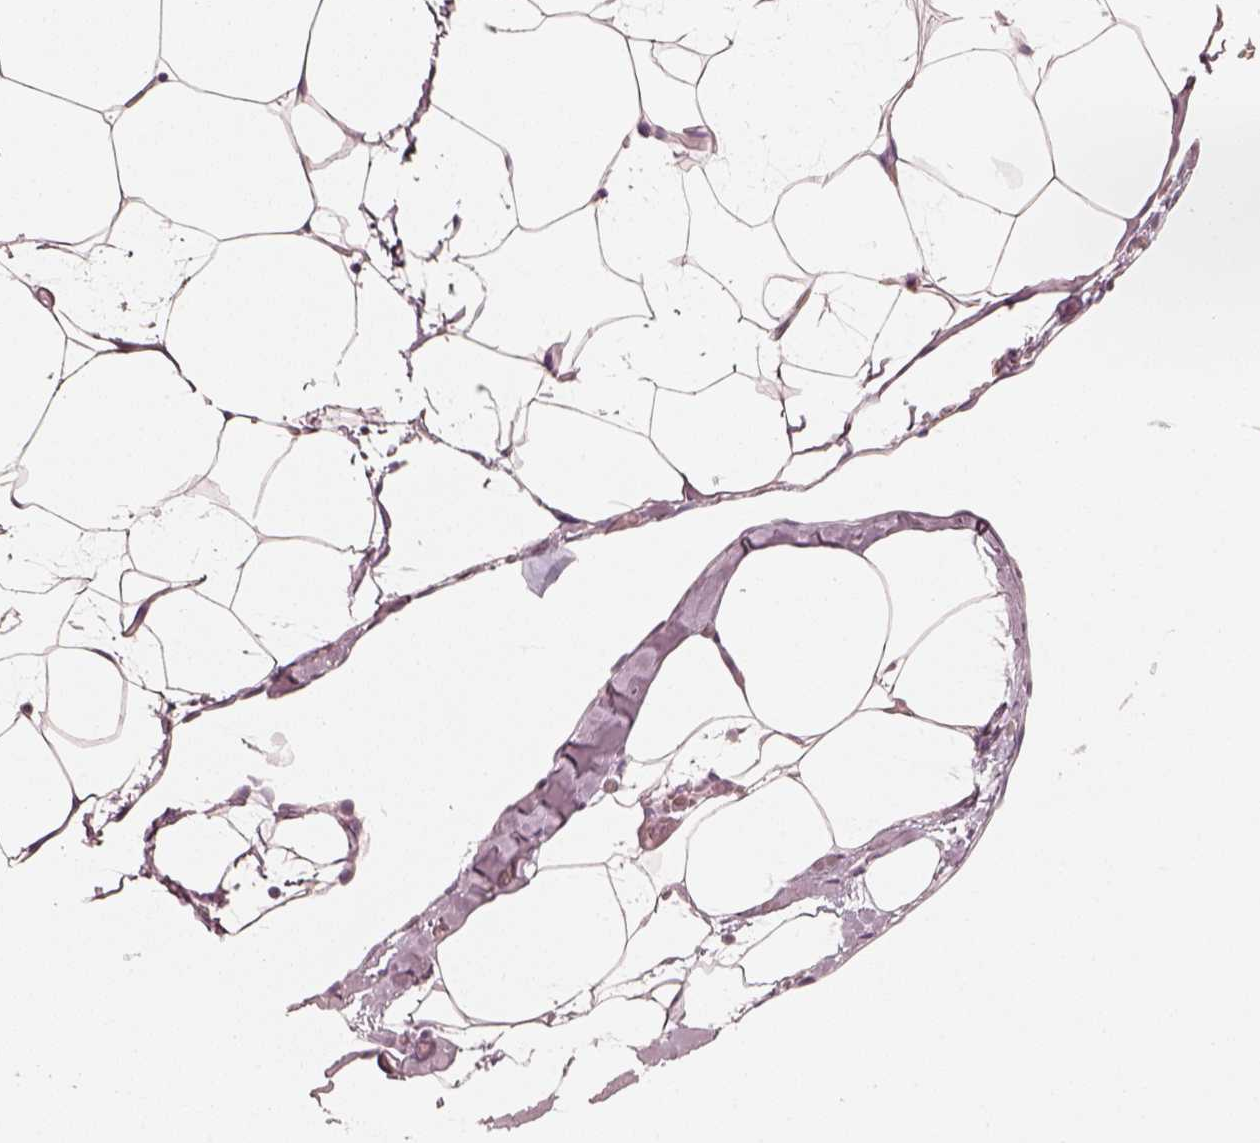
{"staining": {"intensity": "negative", "quantity": "none", "location": "none"}, "tissue": "adipose tissue", "cell_type": "Adipocytes", "image_type": "normal", "snomed": [{"axis": "morphology", "description": "Normal tissue, NOS"}, {"axis": "topography", "description": "Adipose tissue"}], "caption": "Immunohistochemical staining of benign human adipose tissue displays no significant staining in adipocytes.", "gene": "R3HDML", "patient": {"sex": "male", "age": 57}}